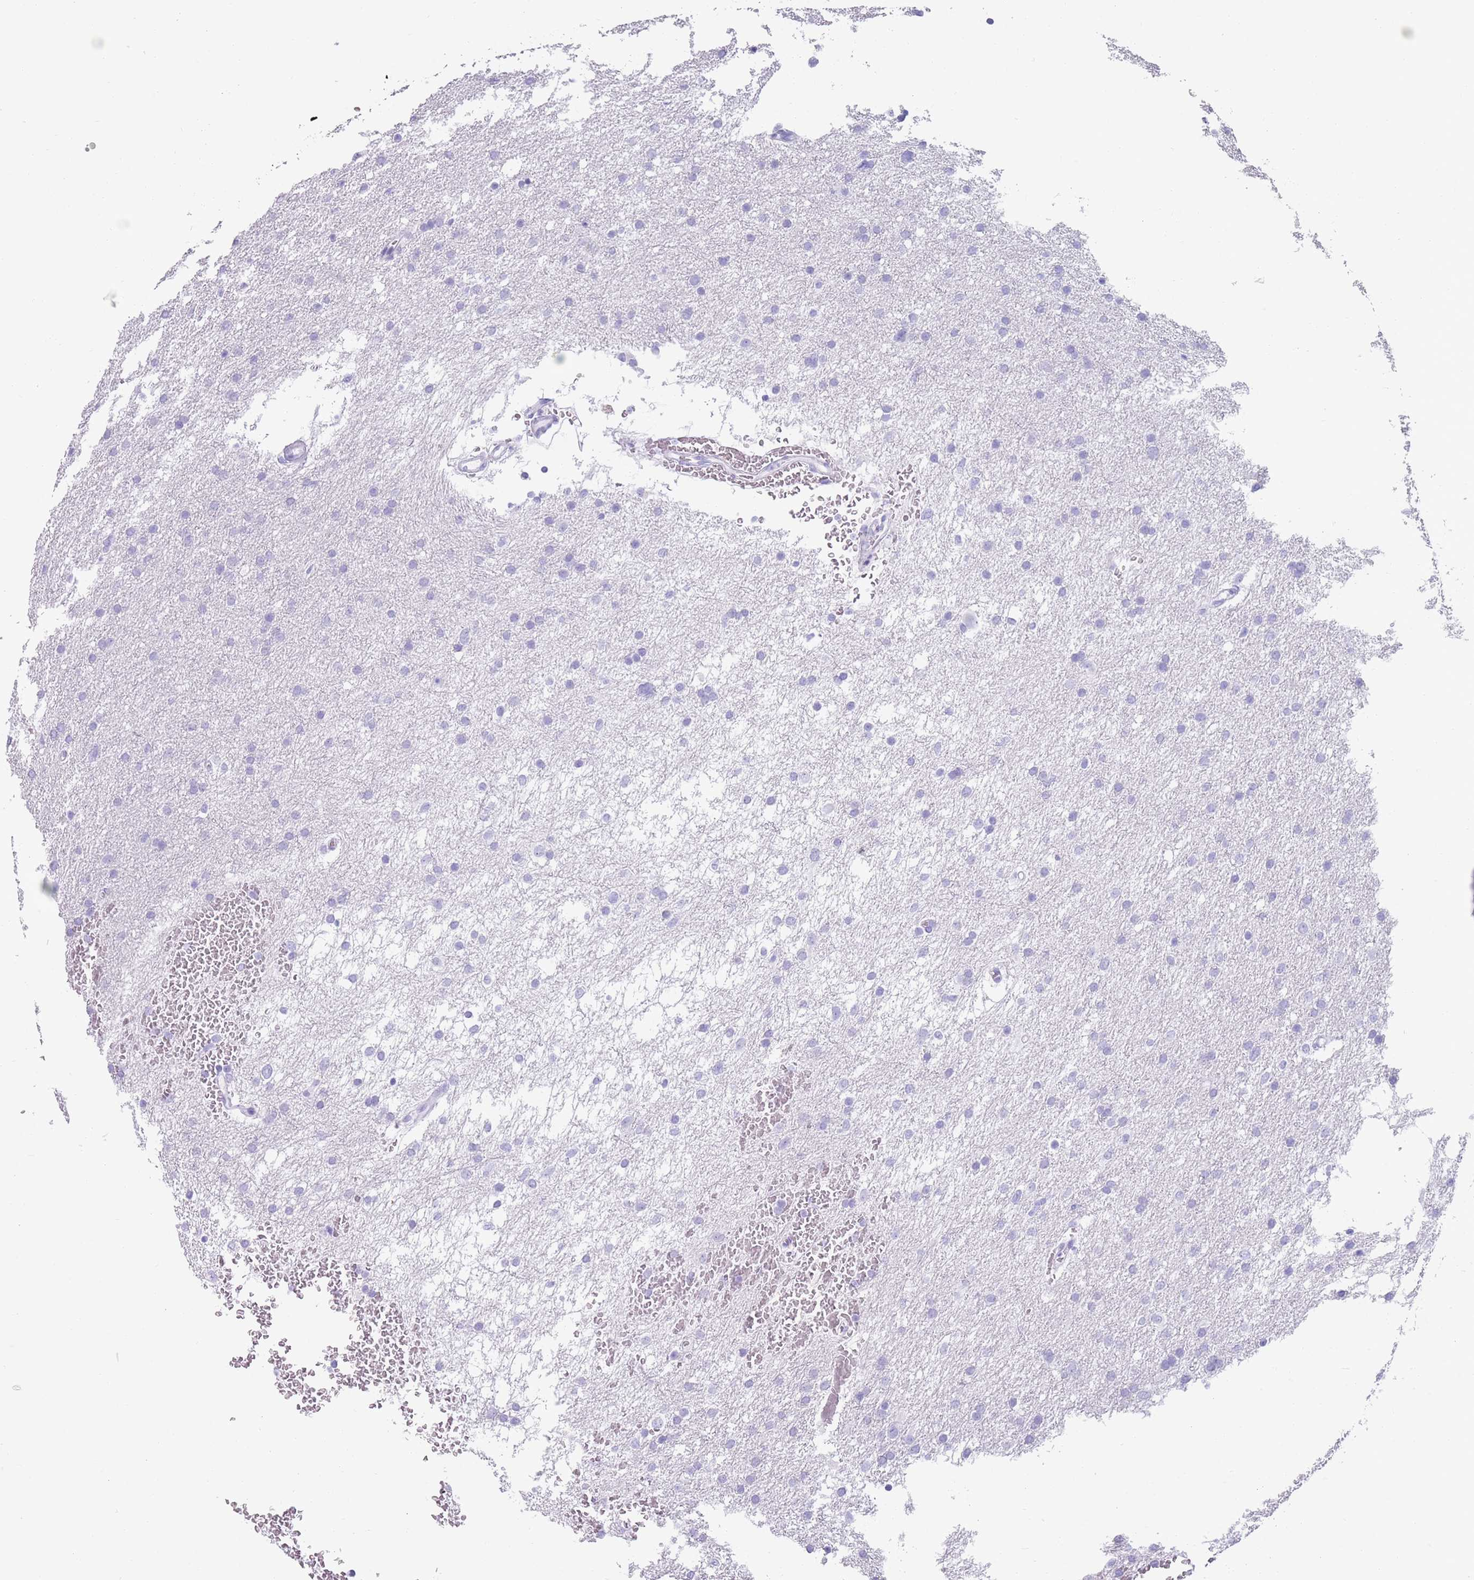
{"staining": {"intensity": "negative", "quantity": "none", "location": "none"}, "tissue": "glioma", "cell_type": "Tumor cells", "image_type": "cancer", "snomed": [{"axis": "morphology", "description": "Glioma, malignant, High grade"}, {"axis": "topography", "description": "Cerebral cortex"}], "caption": "A micrograph of high-grade glioma (malignant) stained for a protein exhibits no brown staining in tumor cells. (DAB (3,3'-diaminobenzidine) IHC visualized using brightfield microscopy, high magnification).", "gene": "LY6G5B", "patient": {"sex": "female", "age": 36}}